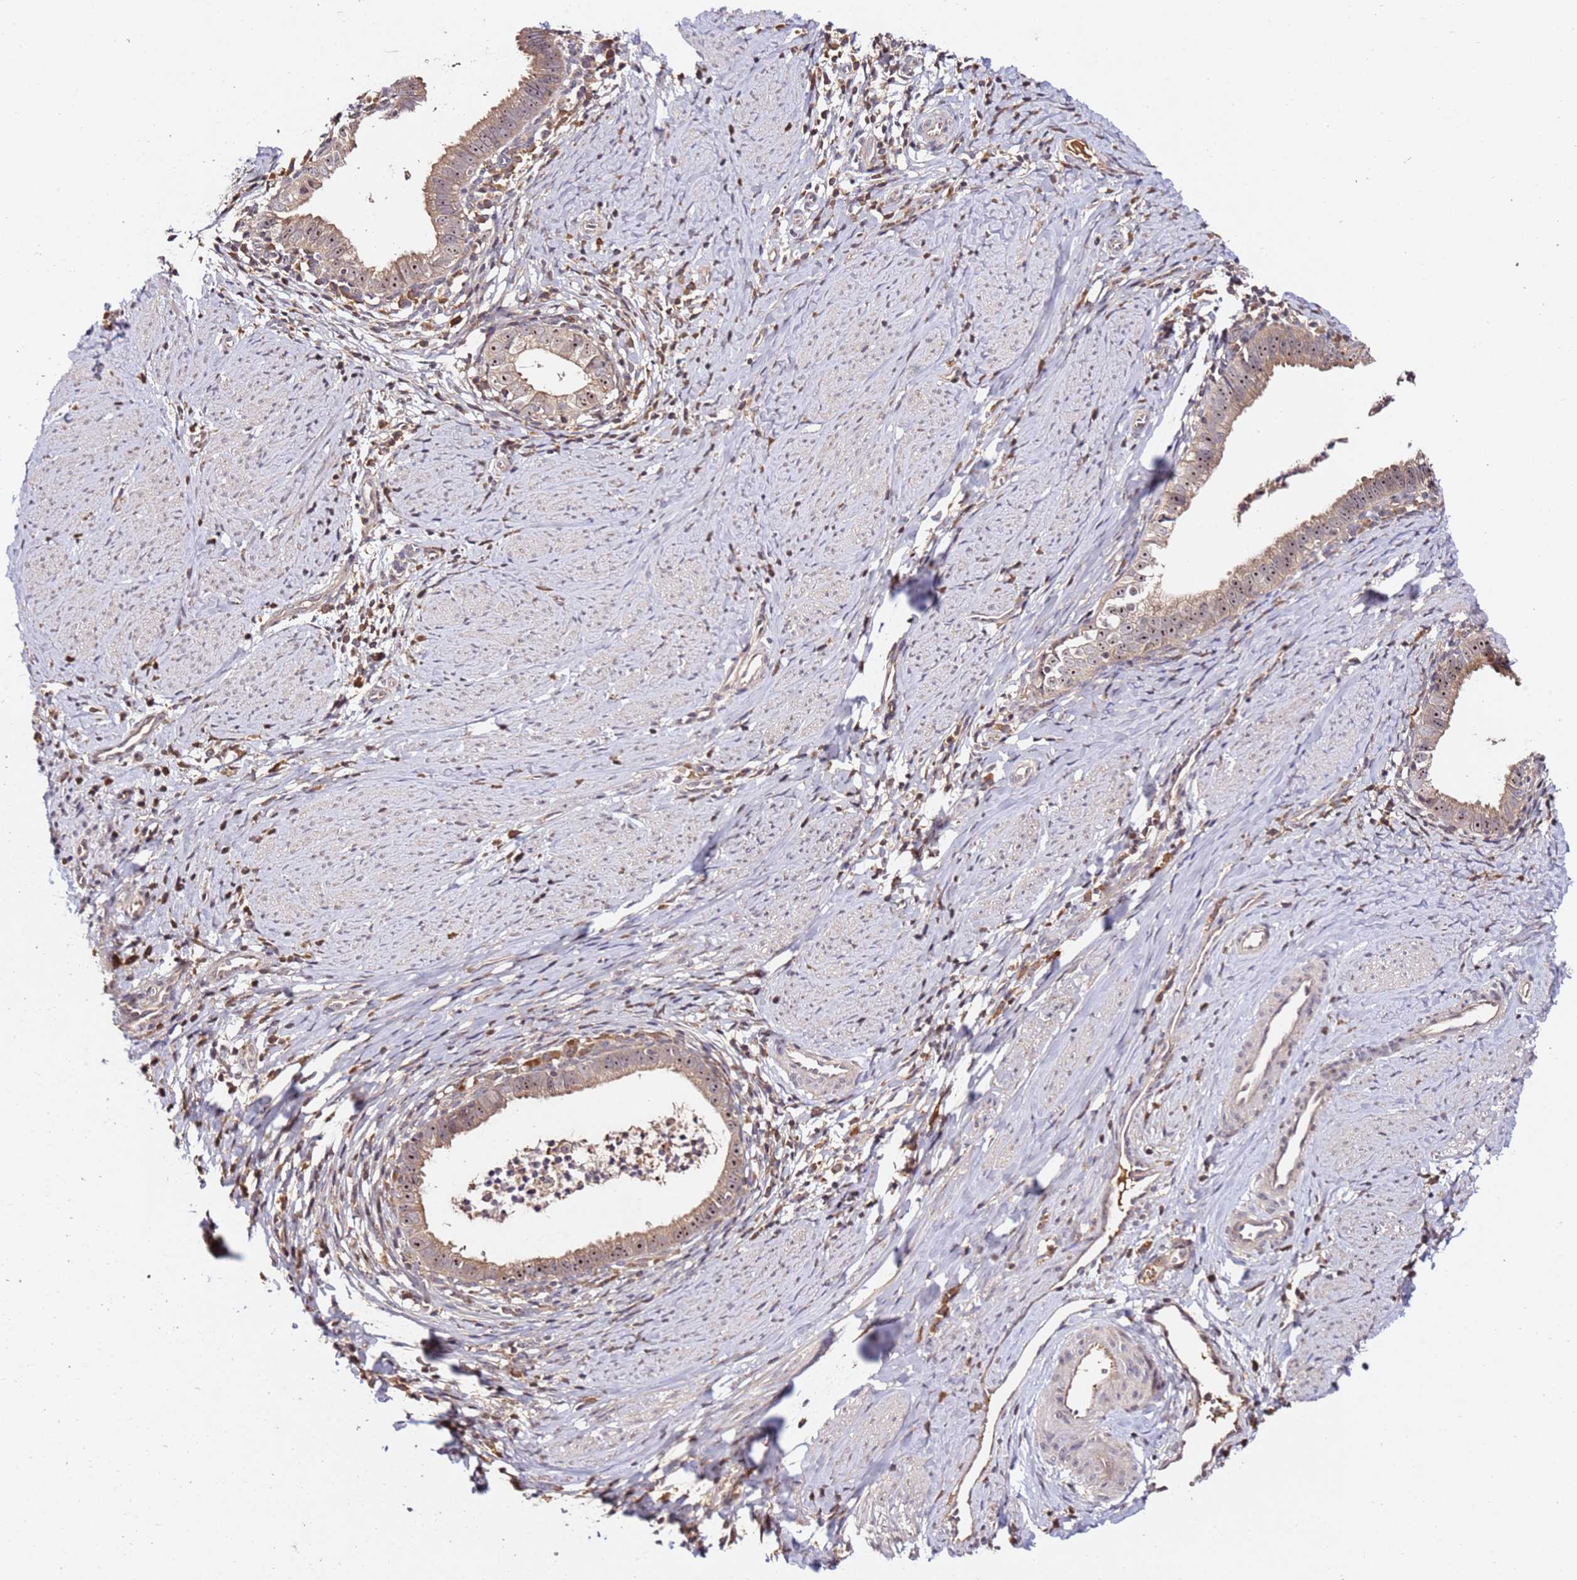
{"staining": {"intensity": "moderate", "quantity": ">75%", "location": "cytoplasmic/membranous,nuclear"}, "tissue": "cervical cancer", "cell_type": "Tumor cells", "image_type": "cancer", "snomed": [{"axis": "morphology", "description": "Adenocarcinoma, NOS"}, {"axis": "topography", "description": "Cervix"}], "caption": "A histopathology image showing moderate cytoplasmic/membranous and nuclear staining in about >75% of tumor cells in adenocarcinoma (cervical), as visualized by brown immunohistochemical staining.", "gene": "DDX27", "patient": {"sex": "female", "age": 36}}